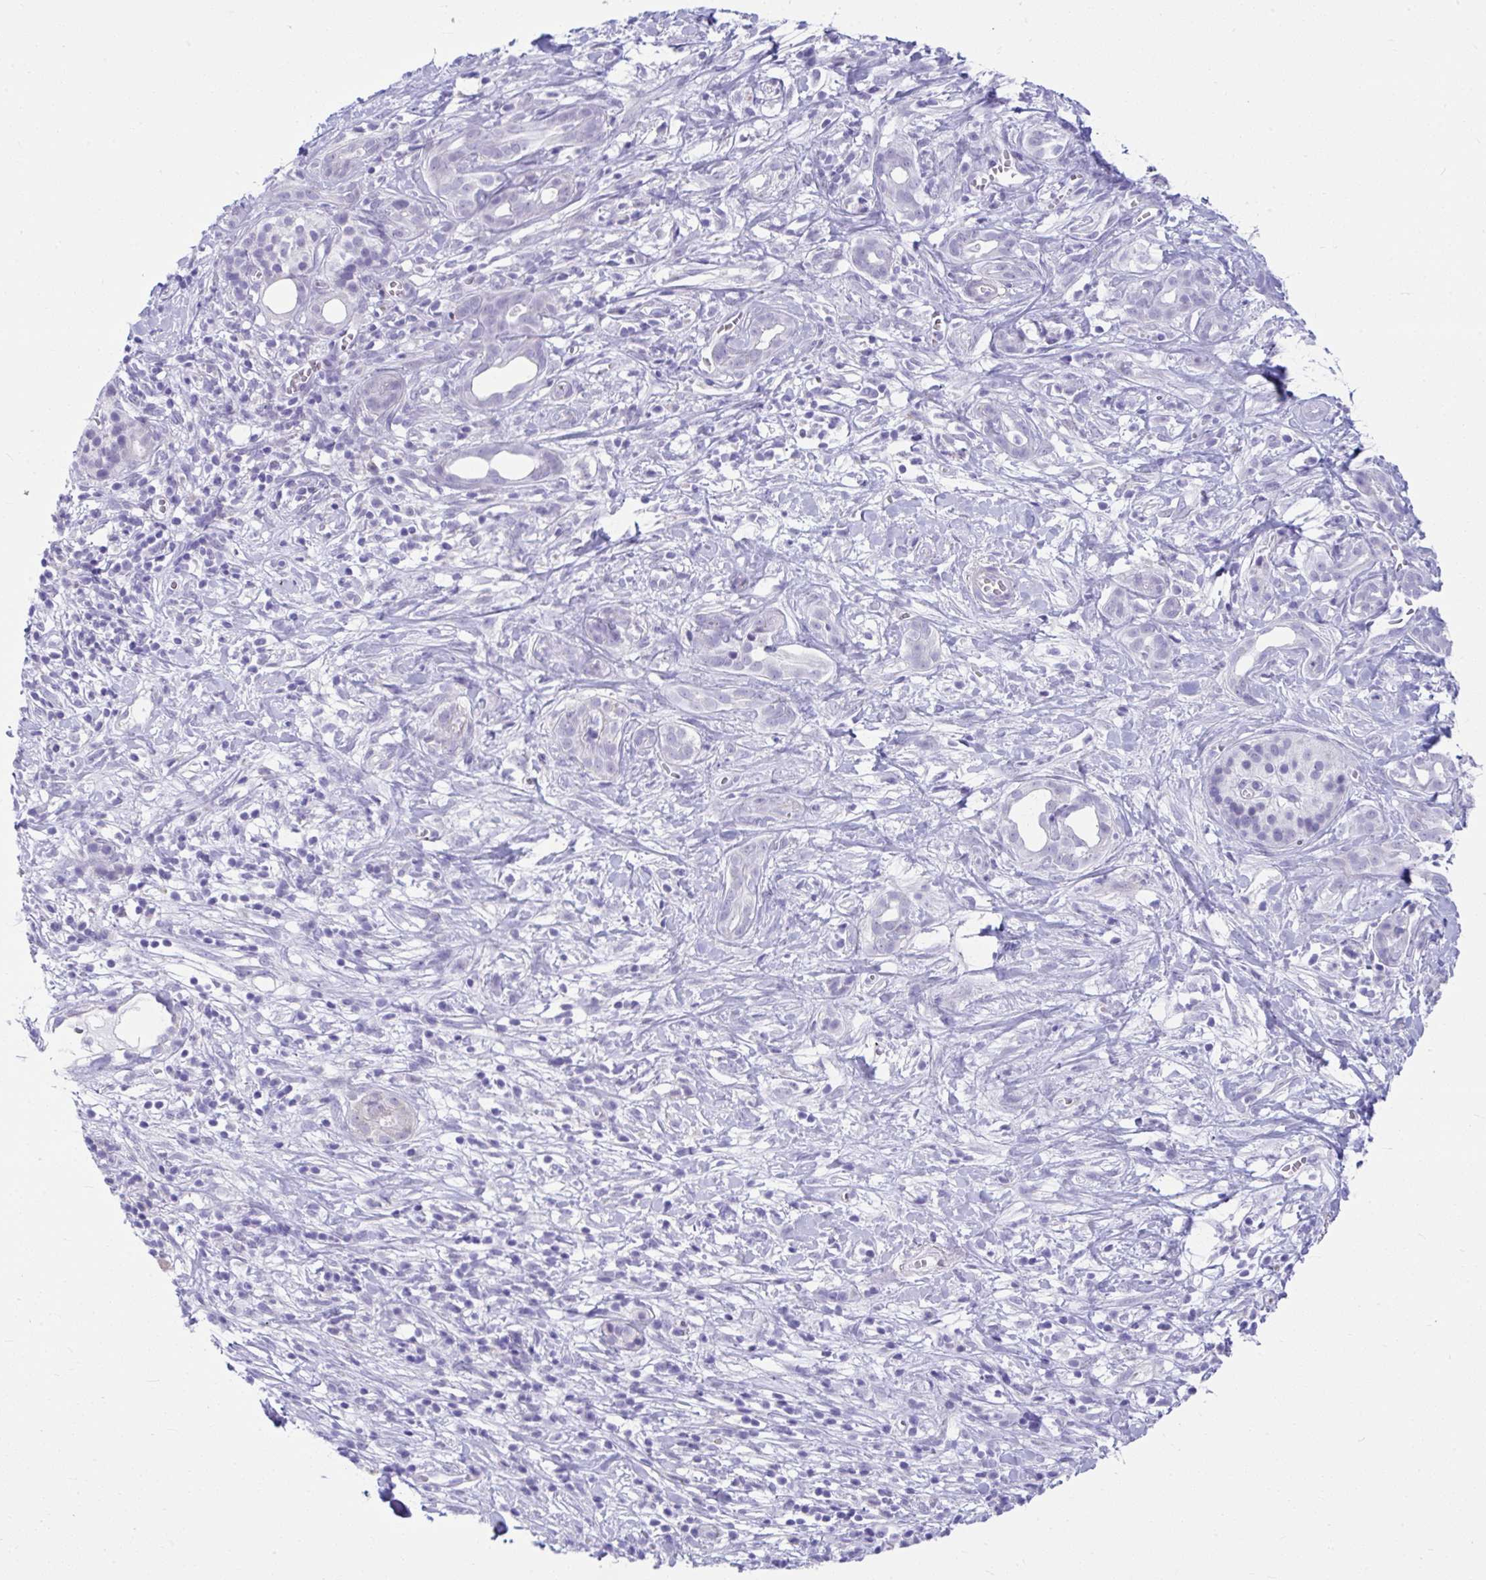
{"staining": {"intensity": "negative", "quantity": "none", "location": "none"}, "tissue": "pancreatic cancer", "cell_type": "Tumor cells", "image_type": "cancer", "snomed": [{"axis": "morphology", "description": "Adenocarcinoma, NOS"}, {"axis": "topography", "description": "Pancreas"}], "caption": "Immunohistochemistry (IHC) of human pancreatic cancer (adenocarcinoma) shows no expression in tumor cells.", "gene": "ISL1", "patient": {"sex": "male", "age": 61}}